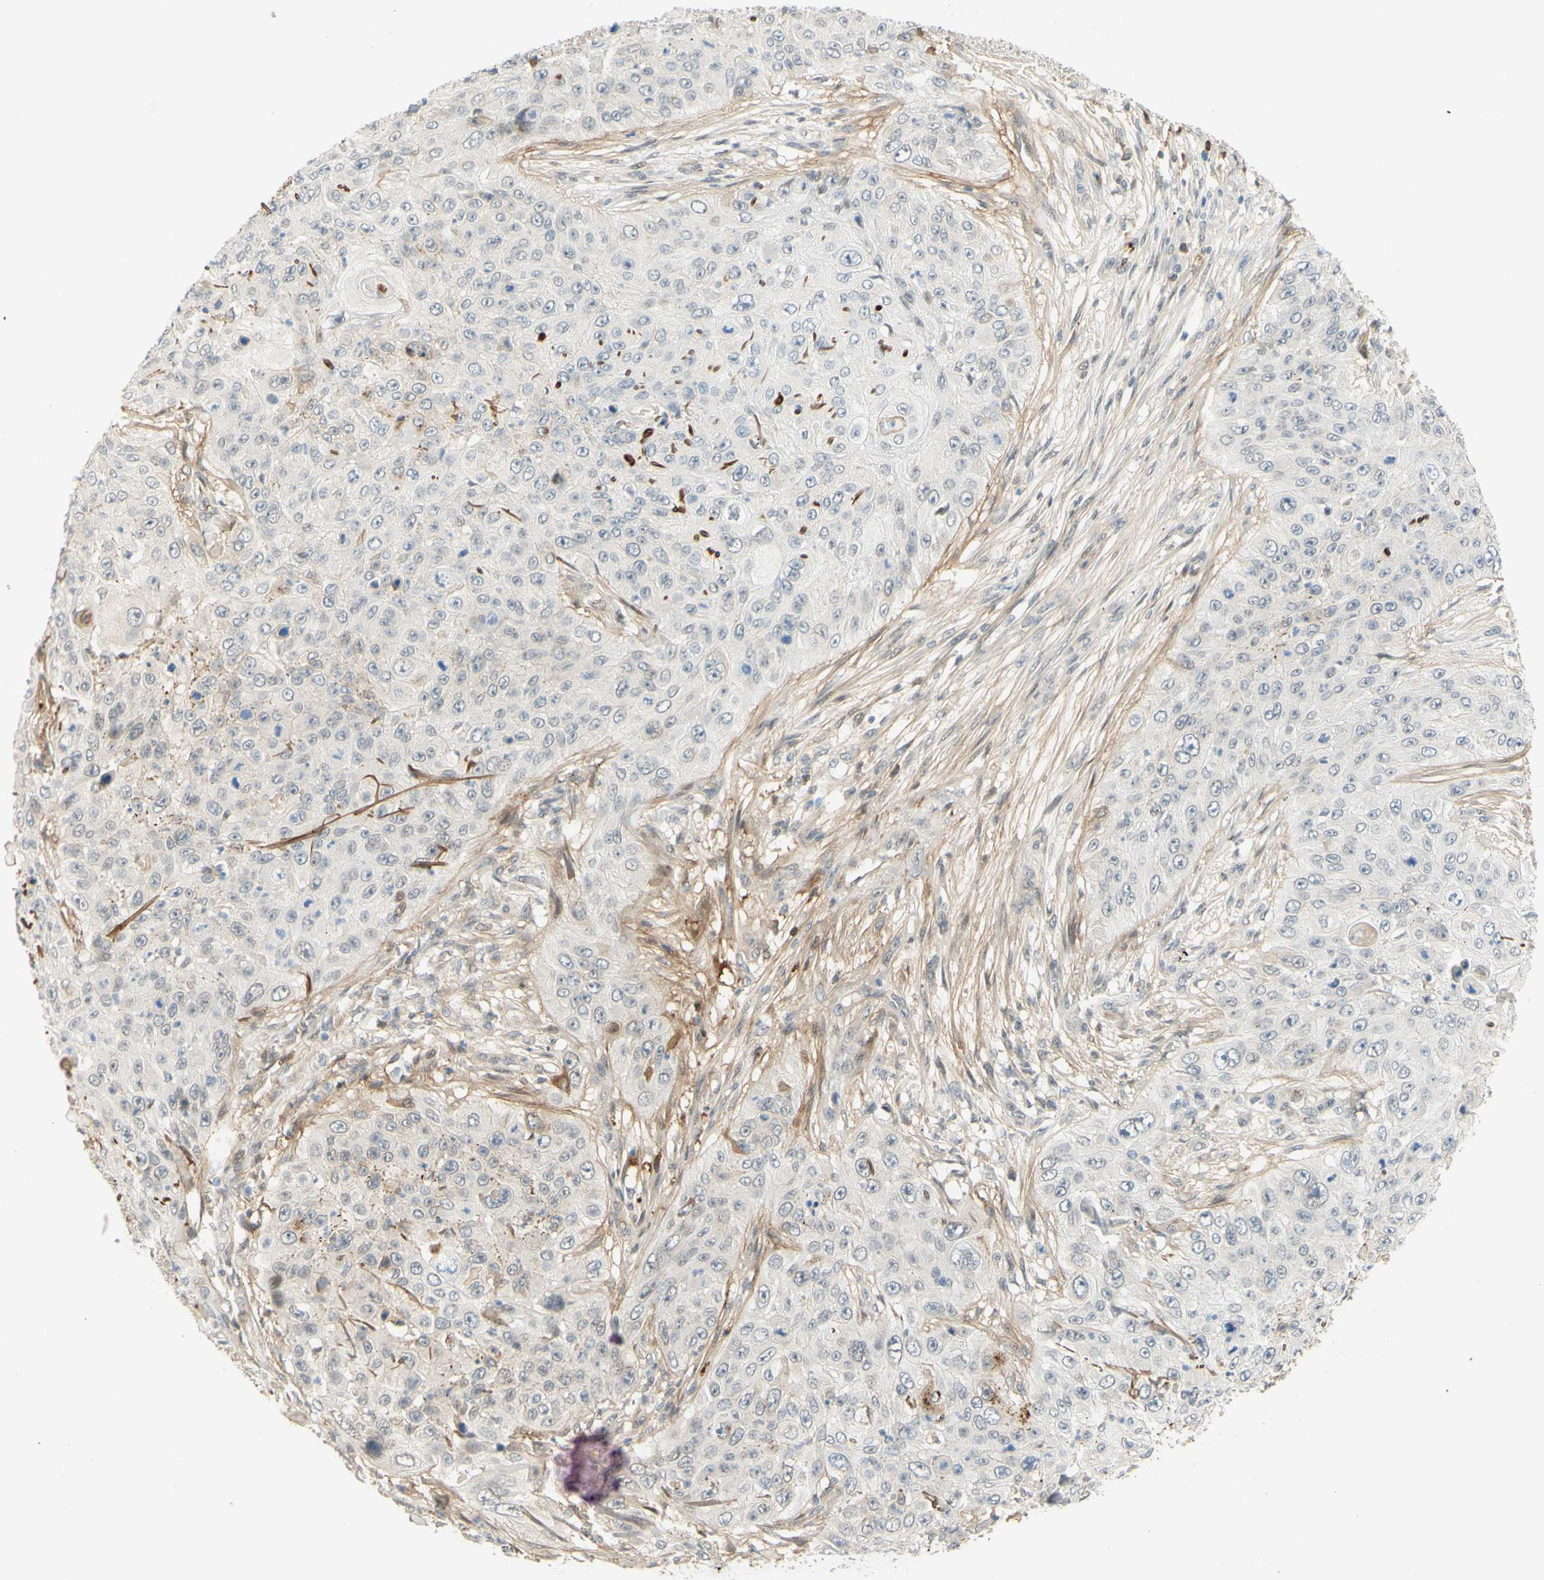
{"staining": {"intensity": "negative", "quantity": "none", "location": "none"}, "tissue": "skin cancer", "cell_type": "Tumor cells", "image_type": "cancer", "snomed": [{"axis": "morphology", "description": "Squamous cell carcinoma, NOS"}, {"axis": "topography", "description": "Skin"}], "caption": "This is a image of IHC staining of skin cancer (squamous cell carcinoma), which shows no staining in tumor cells. (DAB IHC, high magnification).", "gene": "ANGPT2", "patient": {"sex": "female", "age": 80}}